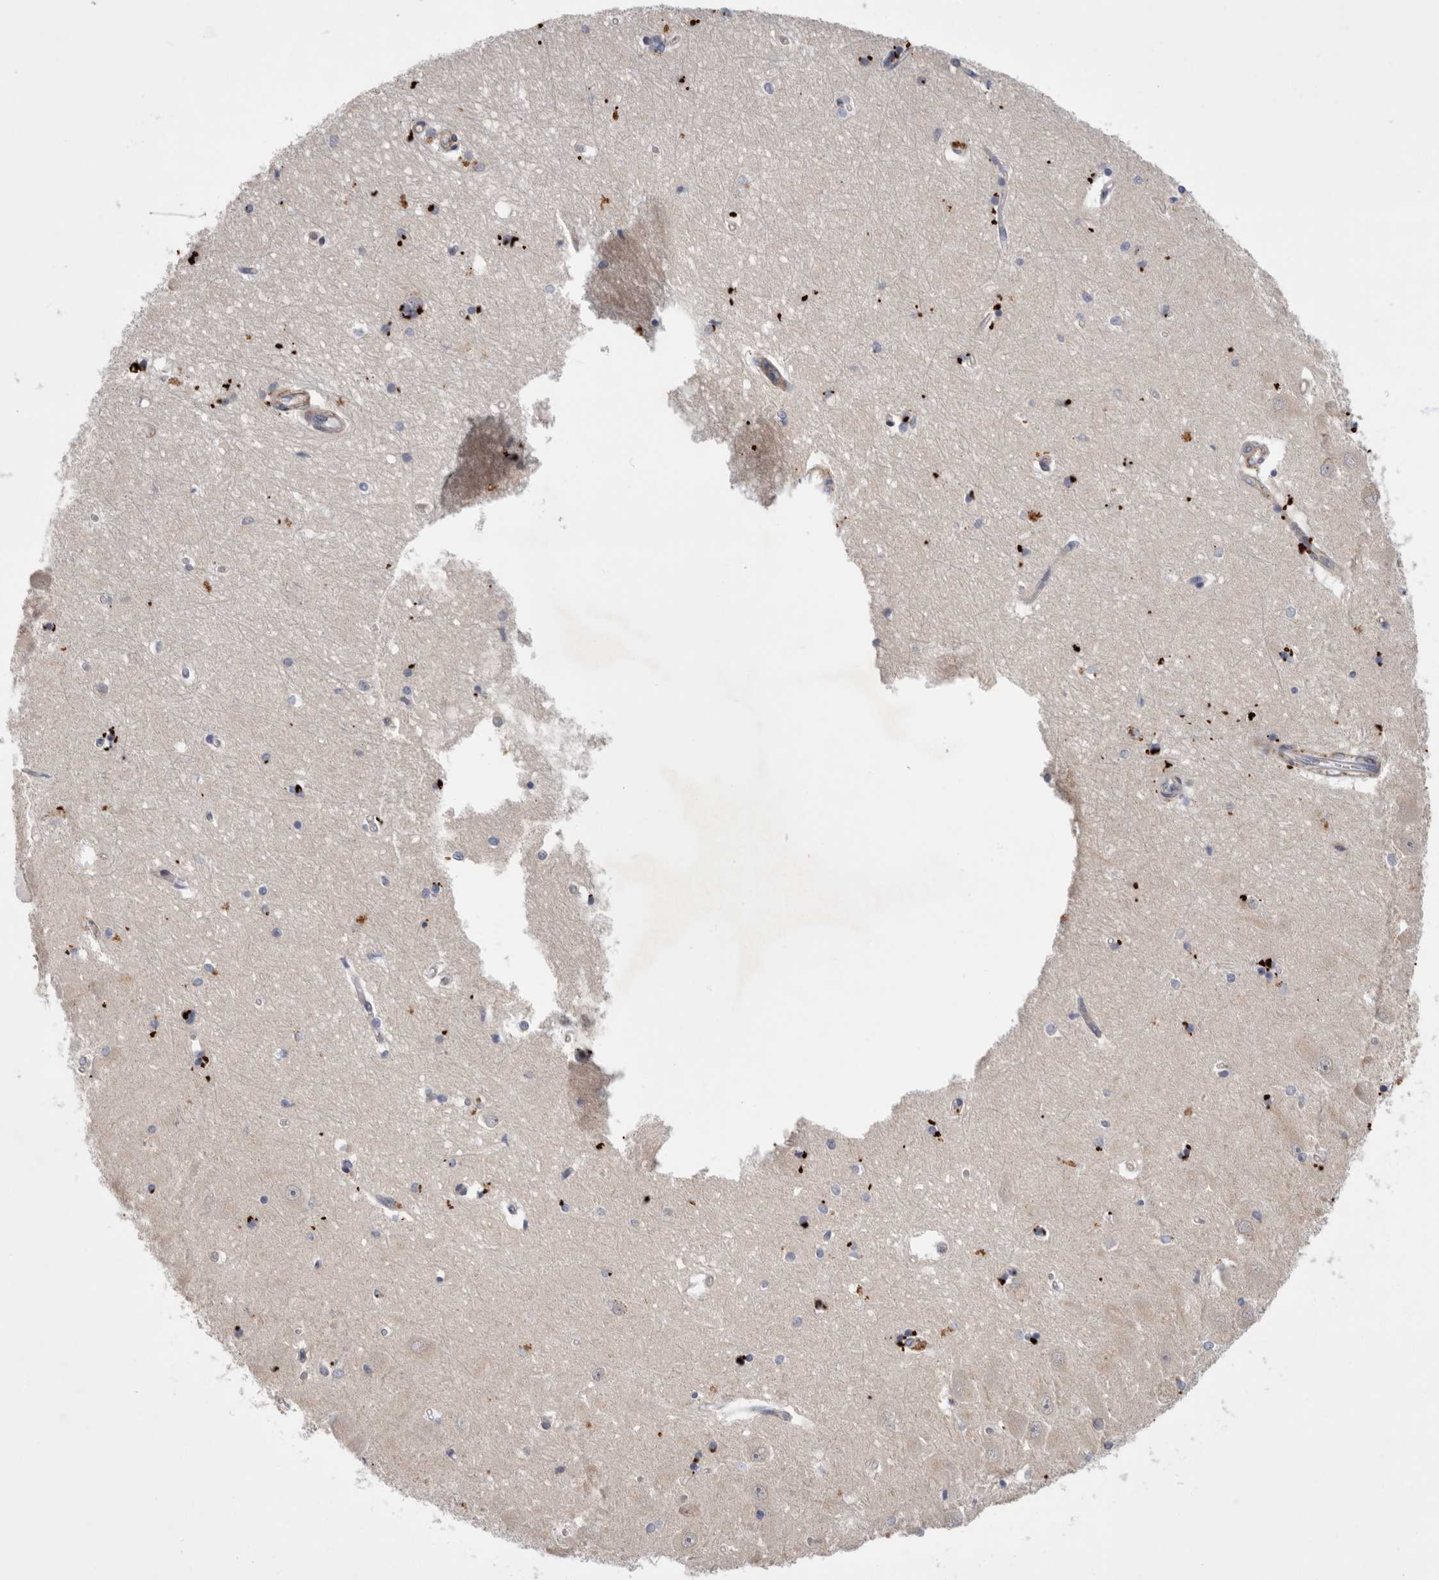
{"staining": {"intensity": "negative", "quantity": "none", "location": "none"}, "tissue": "hippocampus", "cell_type": "Glial cells", "image_type": "normal", "snomed": [{"axis": "morphology", "description": "Normal tissue, NOS"}, {"axis": "topography", "description": "Hippocampus"}], "caption": "Immunohistochemistry (IHC) micrograph of normal human hippocampus stained for a protein (brown), which reveals no expression in glial cells. (DAB immunohistochemistry (IHC) with hematoxylin counter stain).", "gene": "MTFR1L", "patient": {"sex": "male", "age": 45}}